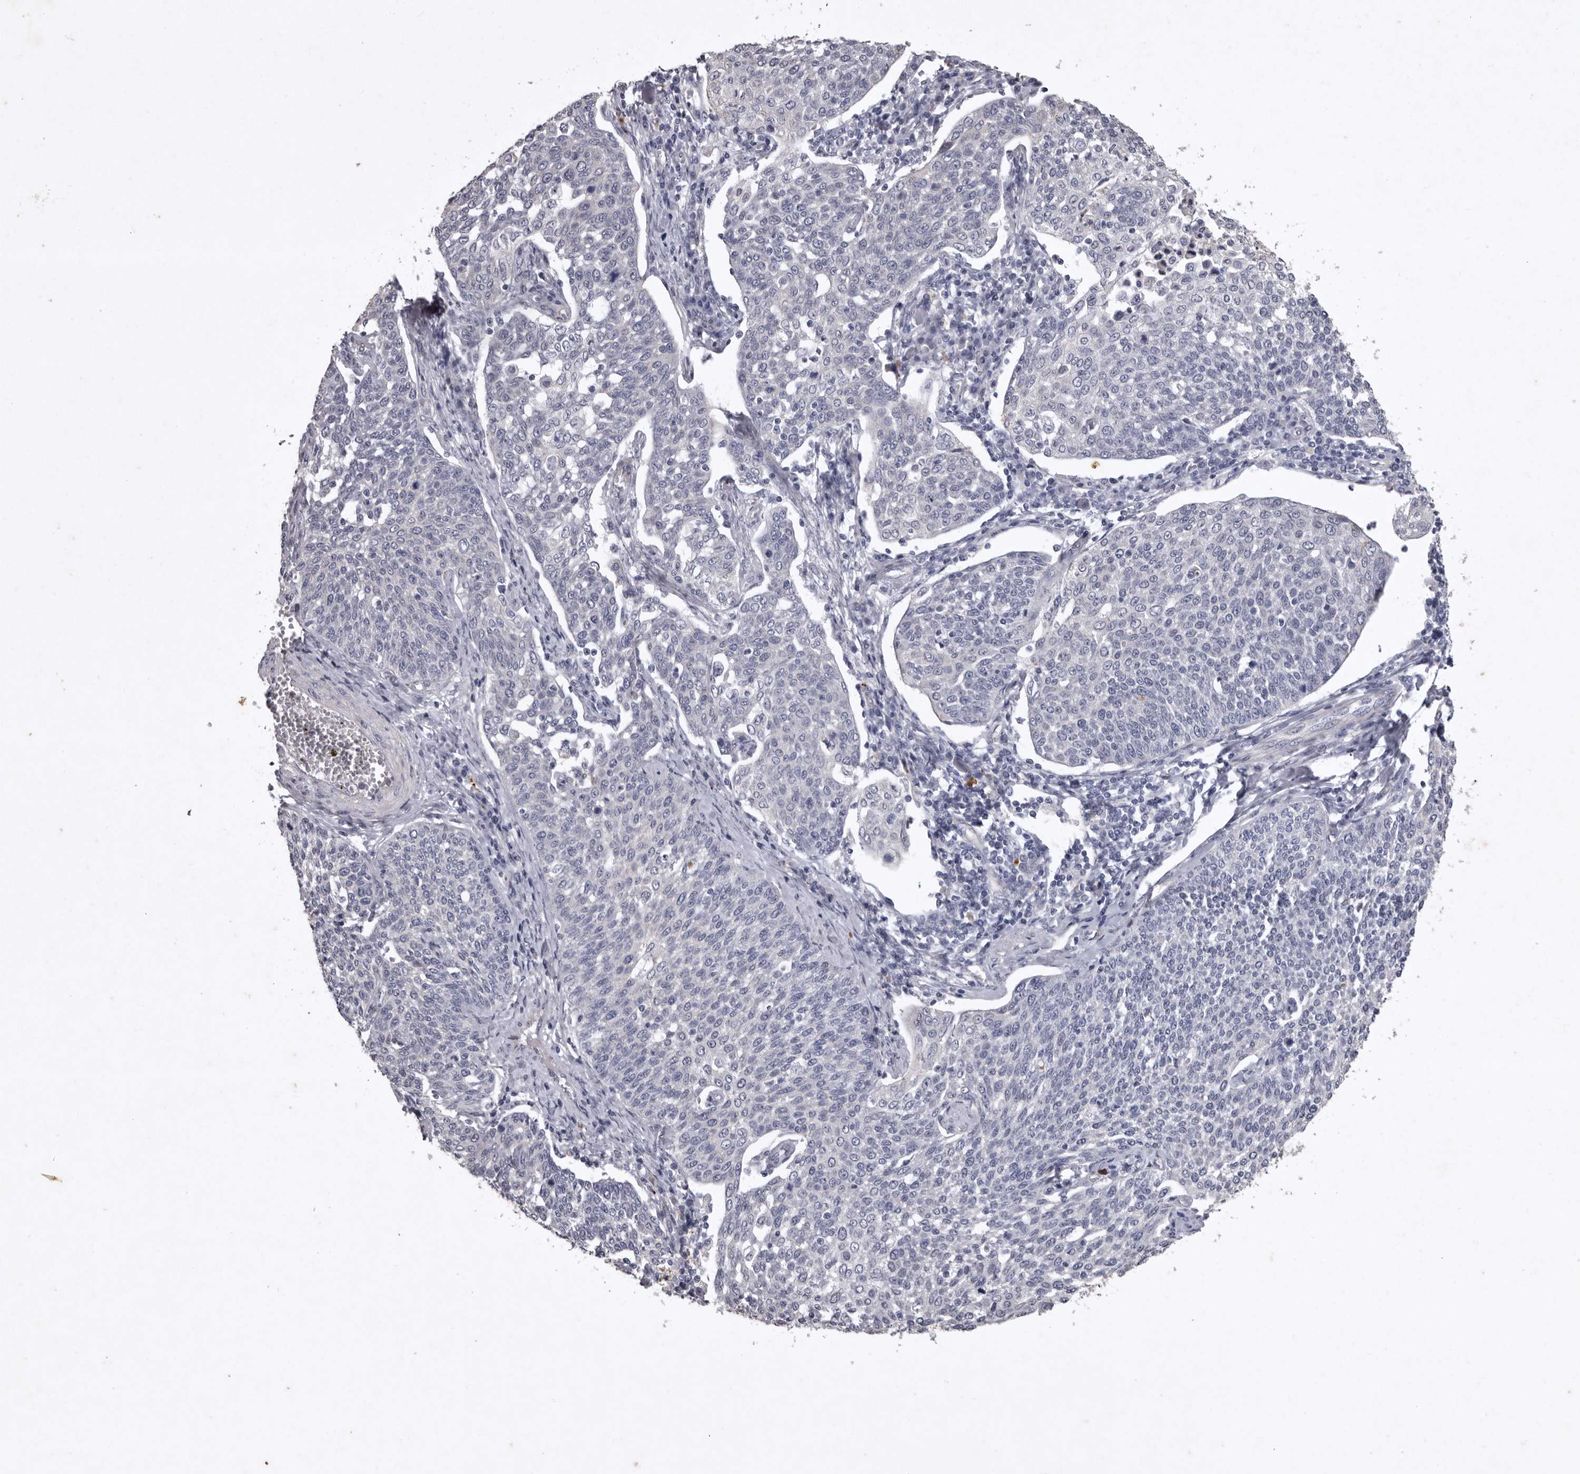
{"staining": {"intensity": "negative", "quantity": "none", "location": "none"}, "tissue": "cervical cancer", "cell_type": "Tumor cells", "image_type": "cancer", "snomed": [{"axis": "morphology", "description": "Squamous cell carcinoma, NOS"}, {"axis": "topography", "description": "Cervix"}], "caption": "Squamous cell carcinoma (cervical) stained for a protein using IHC shows no positivity tumor cells.", "gene": "NKAIN4", "patient": {"sex": "female", "age": 34}}